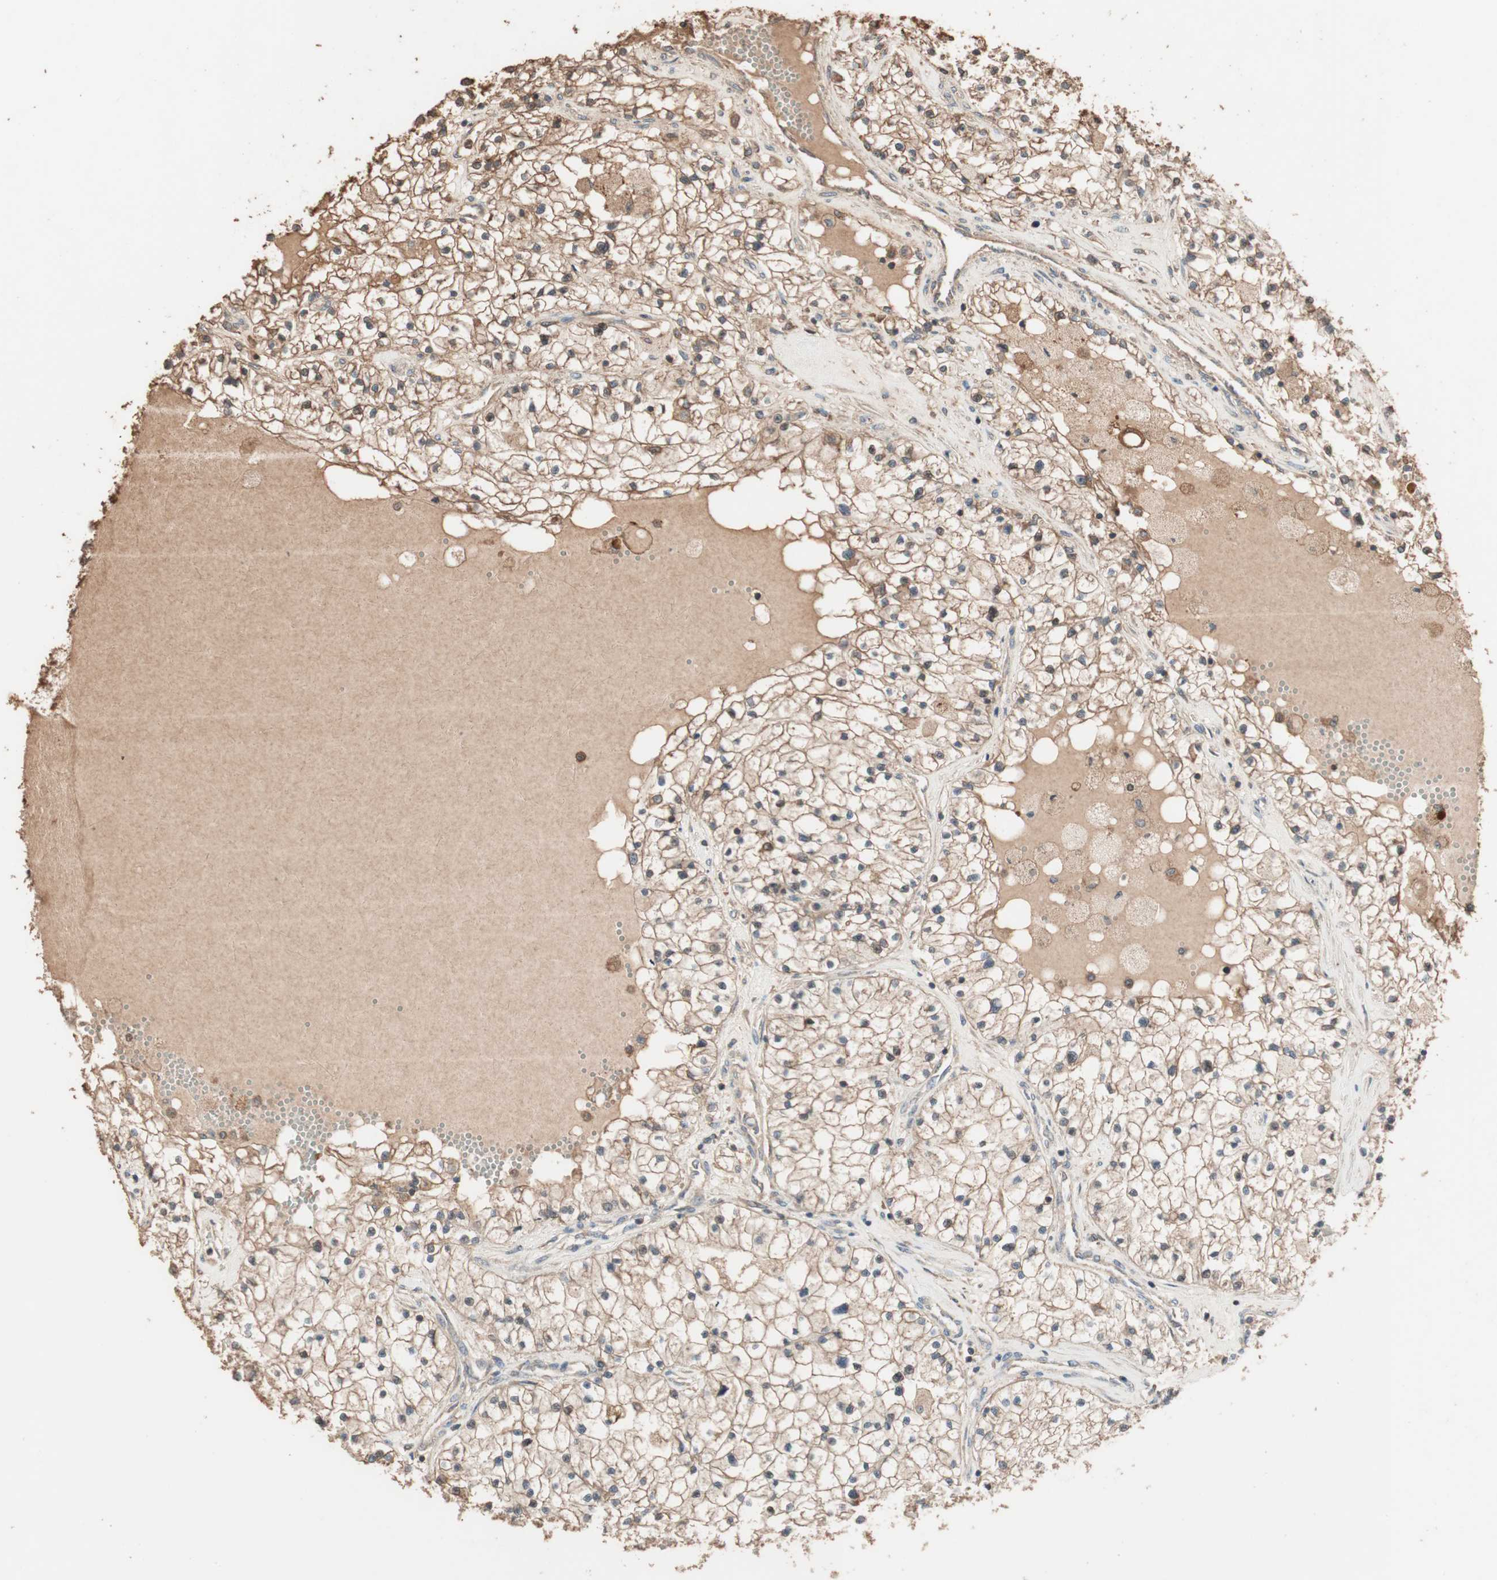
{"staining": {"intensity": "moderate", "quantity": ">75%", "location": "cytoplasmic/membranous"}, "tissue": "renal cancer", "cell_type": "Tumor cells", "image_type": "cancer", "snomed": [{"axis": "morphology", "description": "Adenocarcinoma, NOS"}, {"axis": "topography", "description": "Kidney"}], "caption": "Human renal cancer stained with a brown dye shows moderate cytoplasmic/membranous positive expression in approximately >75% of tumor cells.", "gene": "USP20", "patient": {"sex": "male", "age": 68}}